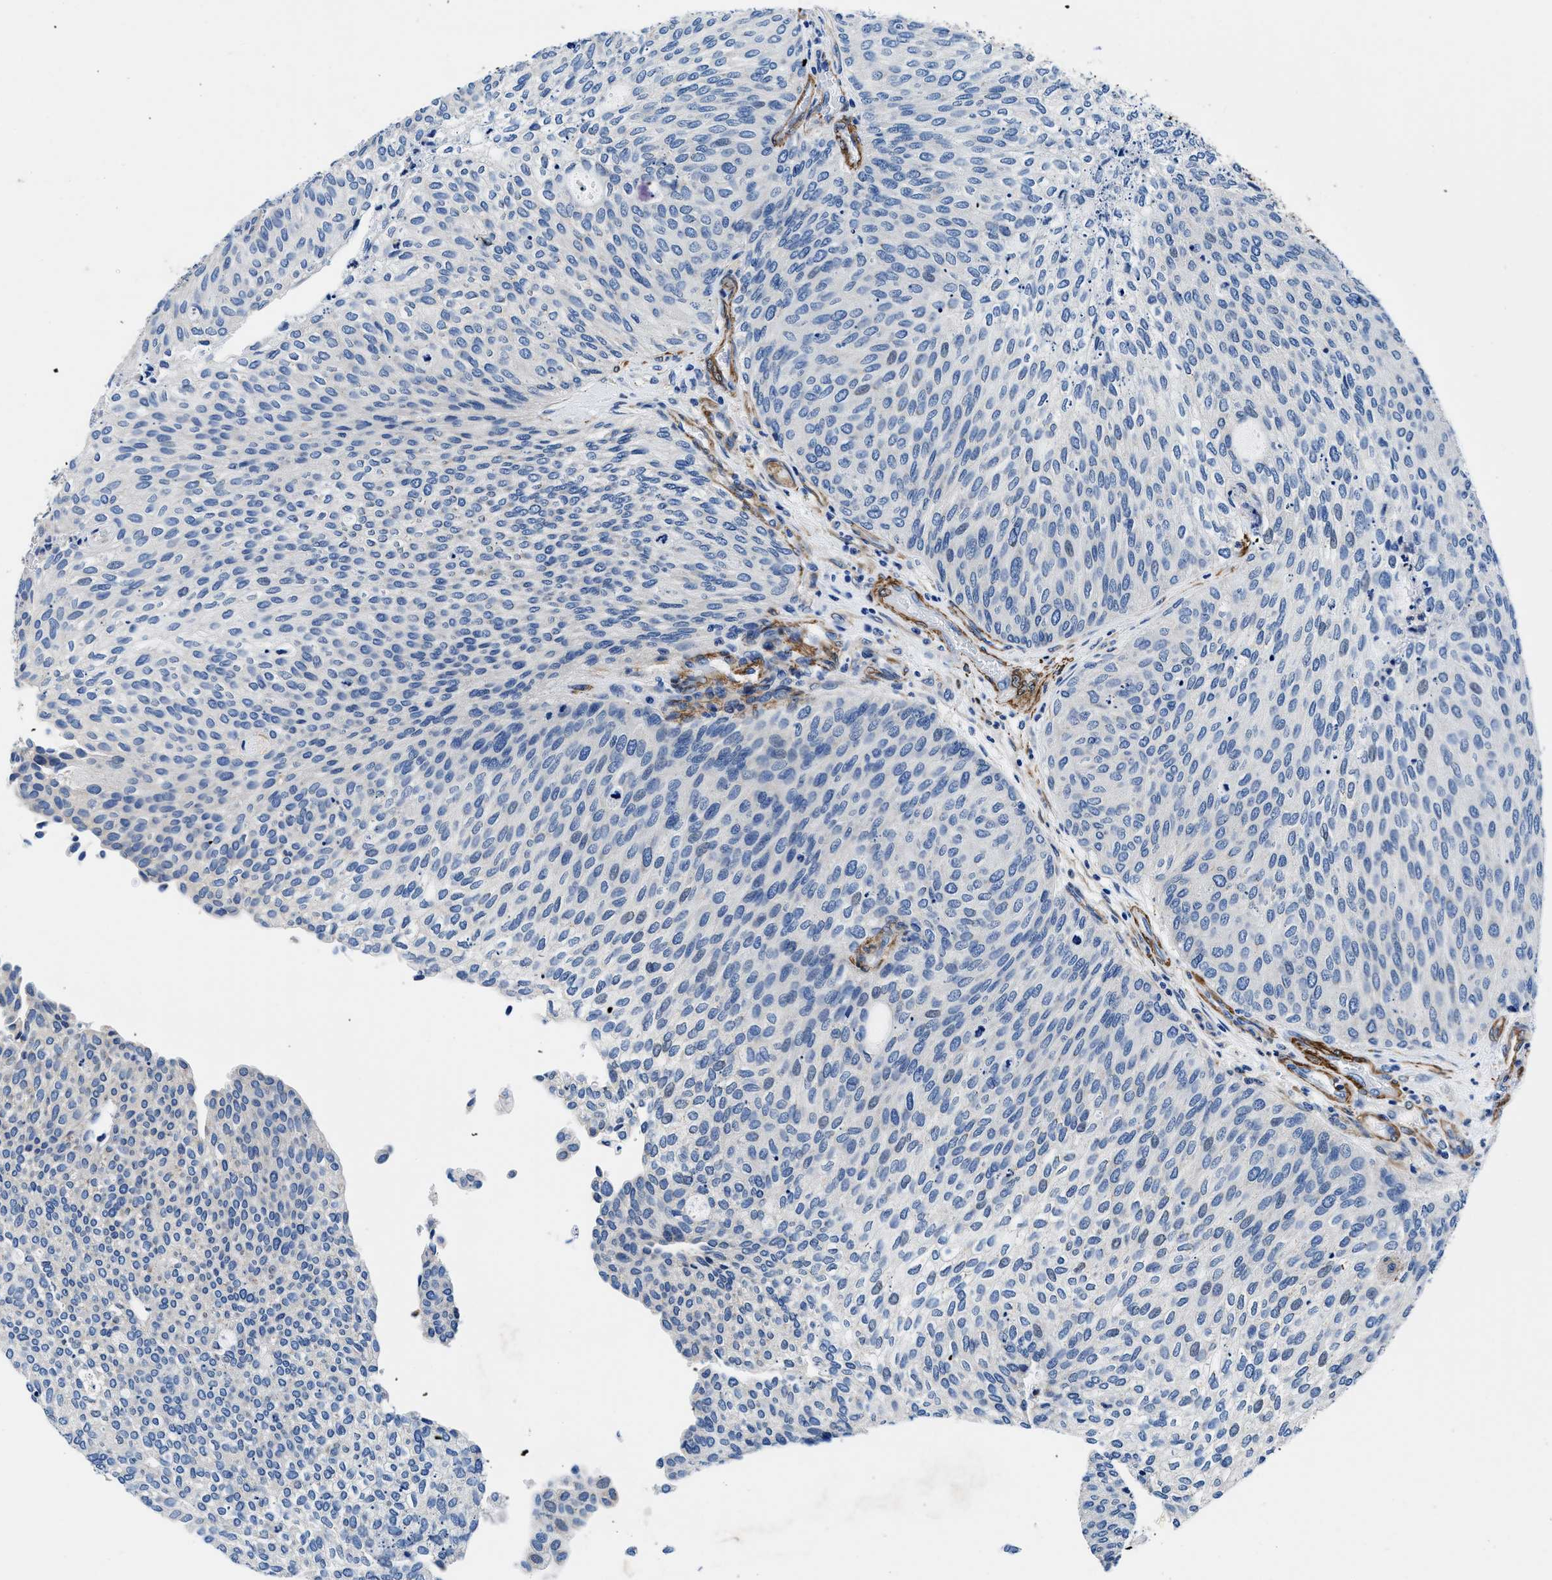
{"staining": {"intensity": "negative", "quantity": "none", "location": "none"}, "tissue": "urothelial cancer", "cell_type": "Tumor cells", "image_type": "cancer", "snomed": [{"axis": "morphology", "description": "Urothelial carcinoma, Low grade"}, {"axis": "topography", "description": "Urinary bladder"}], "caption": "This is an immunohistochemistry (IHC) micrograph of human urothelial carcinoma (low-grade). There is no staining in tumor cells.", "gene": "TEX261", "patient": {"sex": "female", "age": 79}}